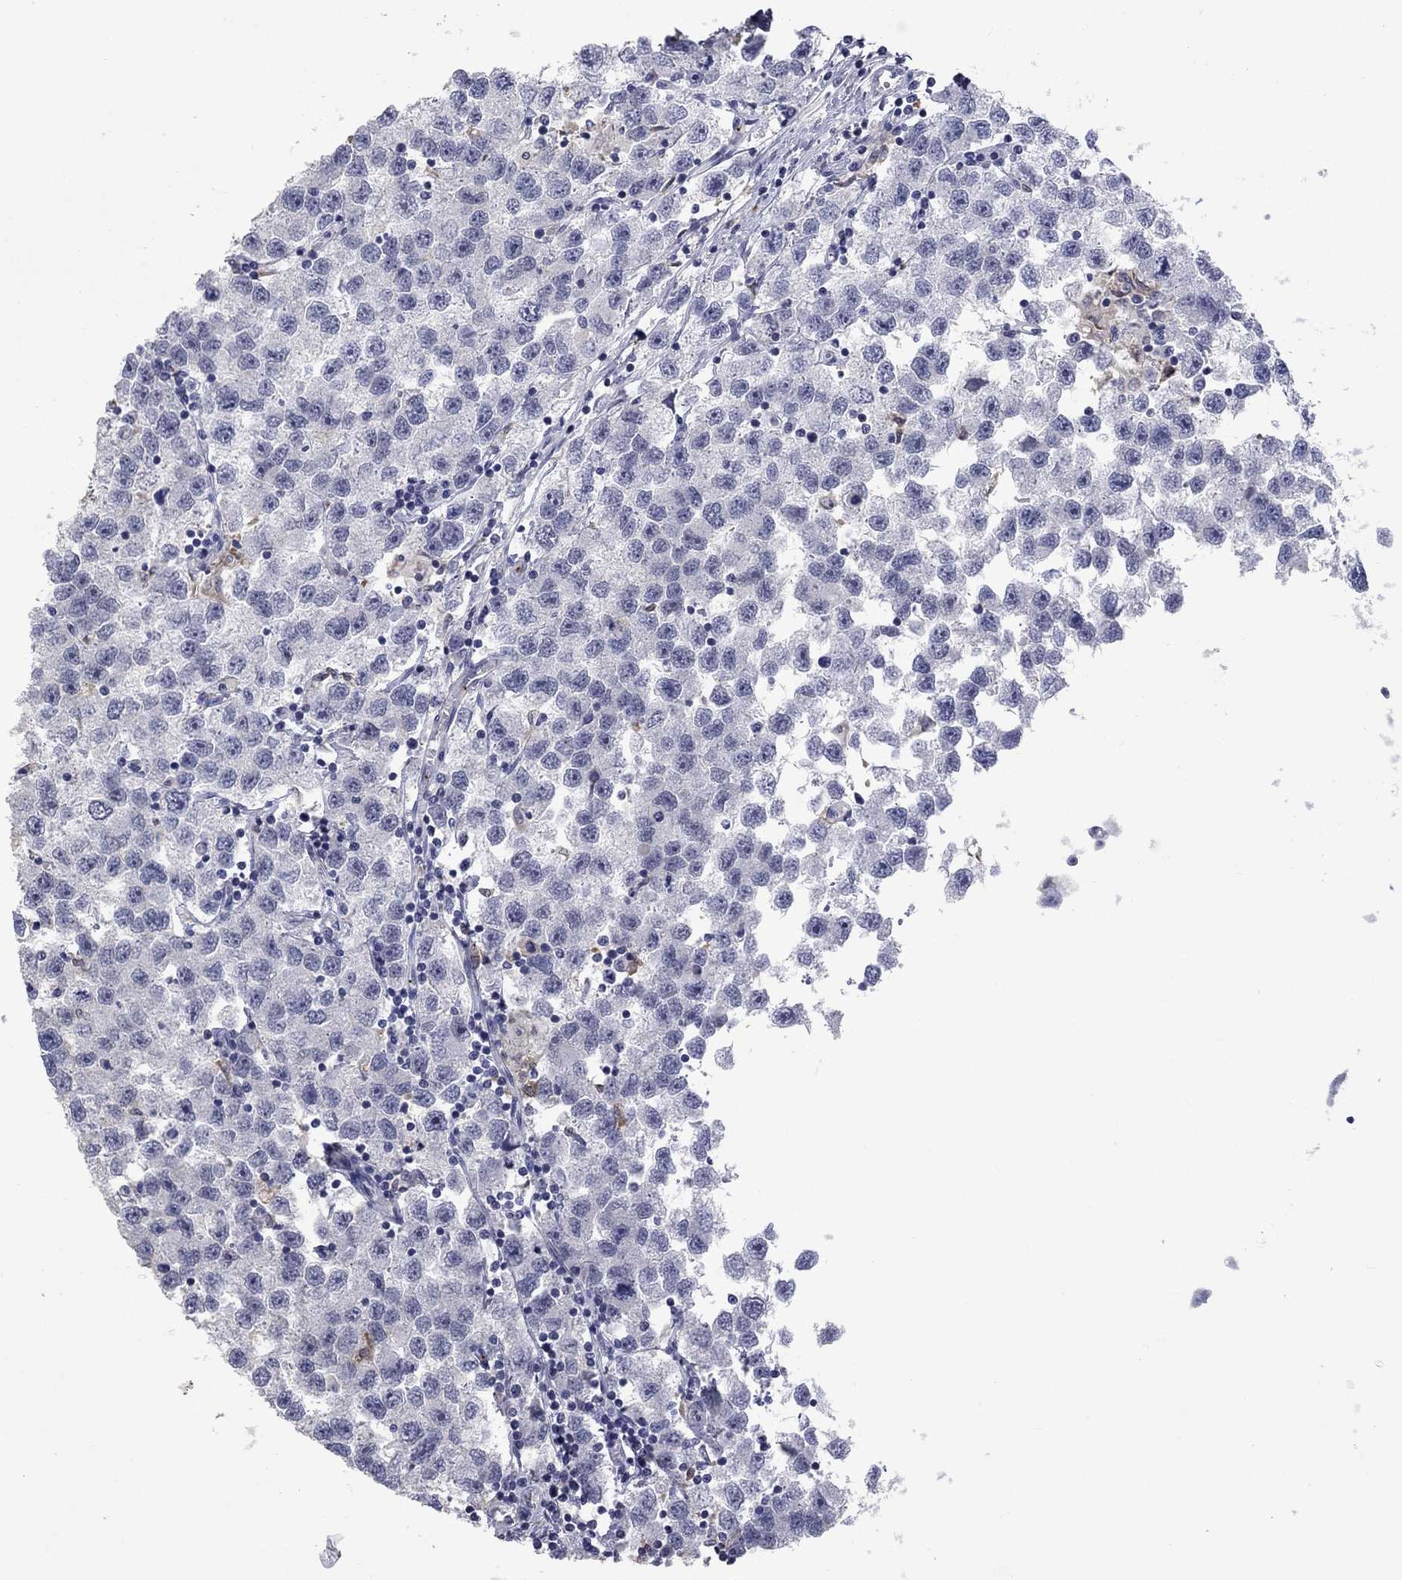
{"staining": {"intensity": "negative", "quantity": "none", "location": "none"}, "tissue": "testis cancer", "cell_type": "Tumor cells", "image_type": "cancer", "snomed": [{"axis": "morphology", "description": "Seminoma, NOS"}, {"axis": "topography", "description": "Testis"}], "caption": "IHC of human testis cancer (seminoma) shows no expression in tumor cells.", "gene": "PLEK", "patient": {"sex": "male", "age": 26}}